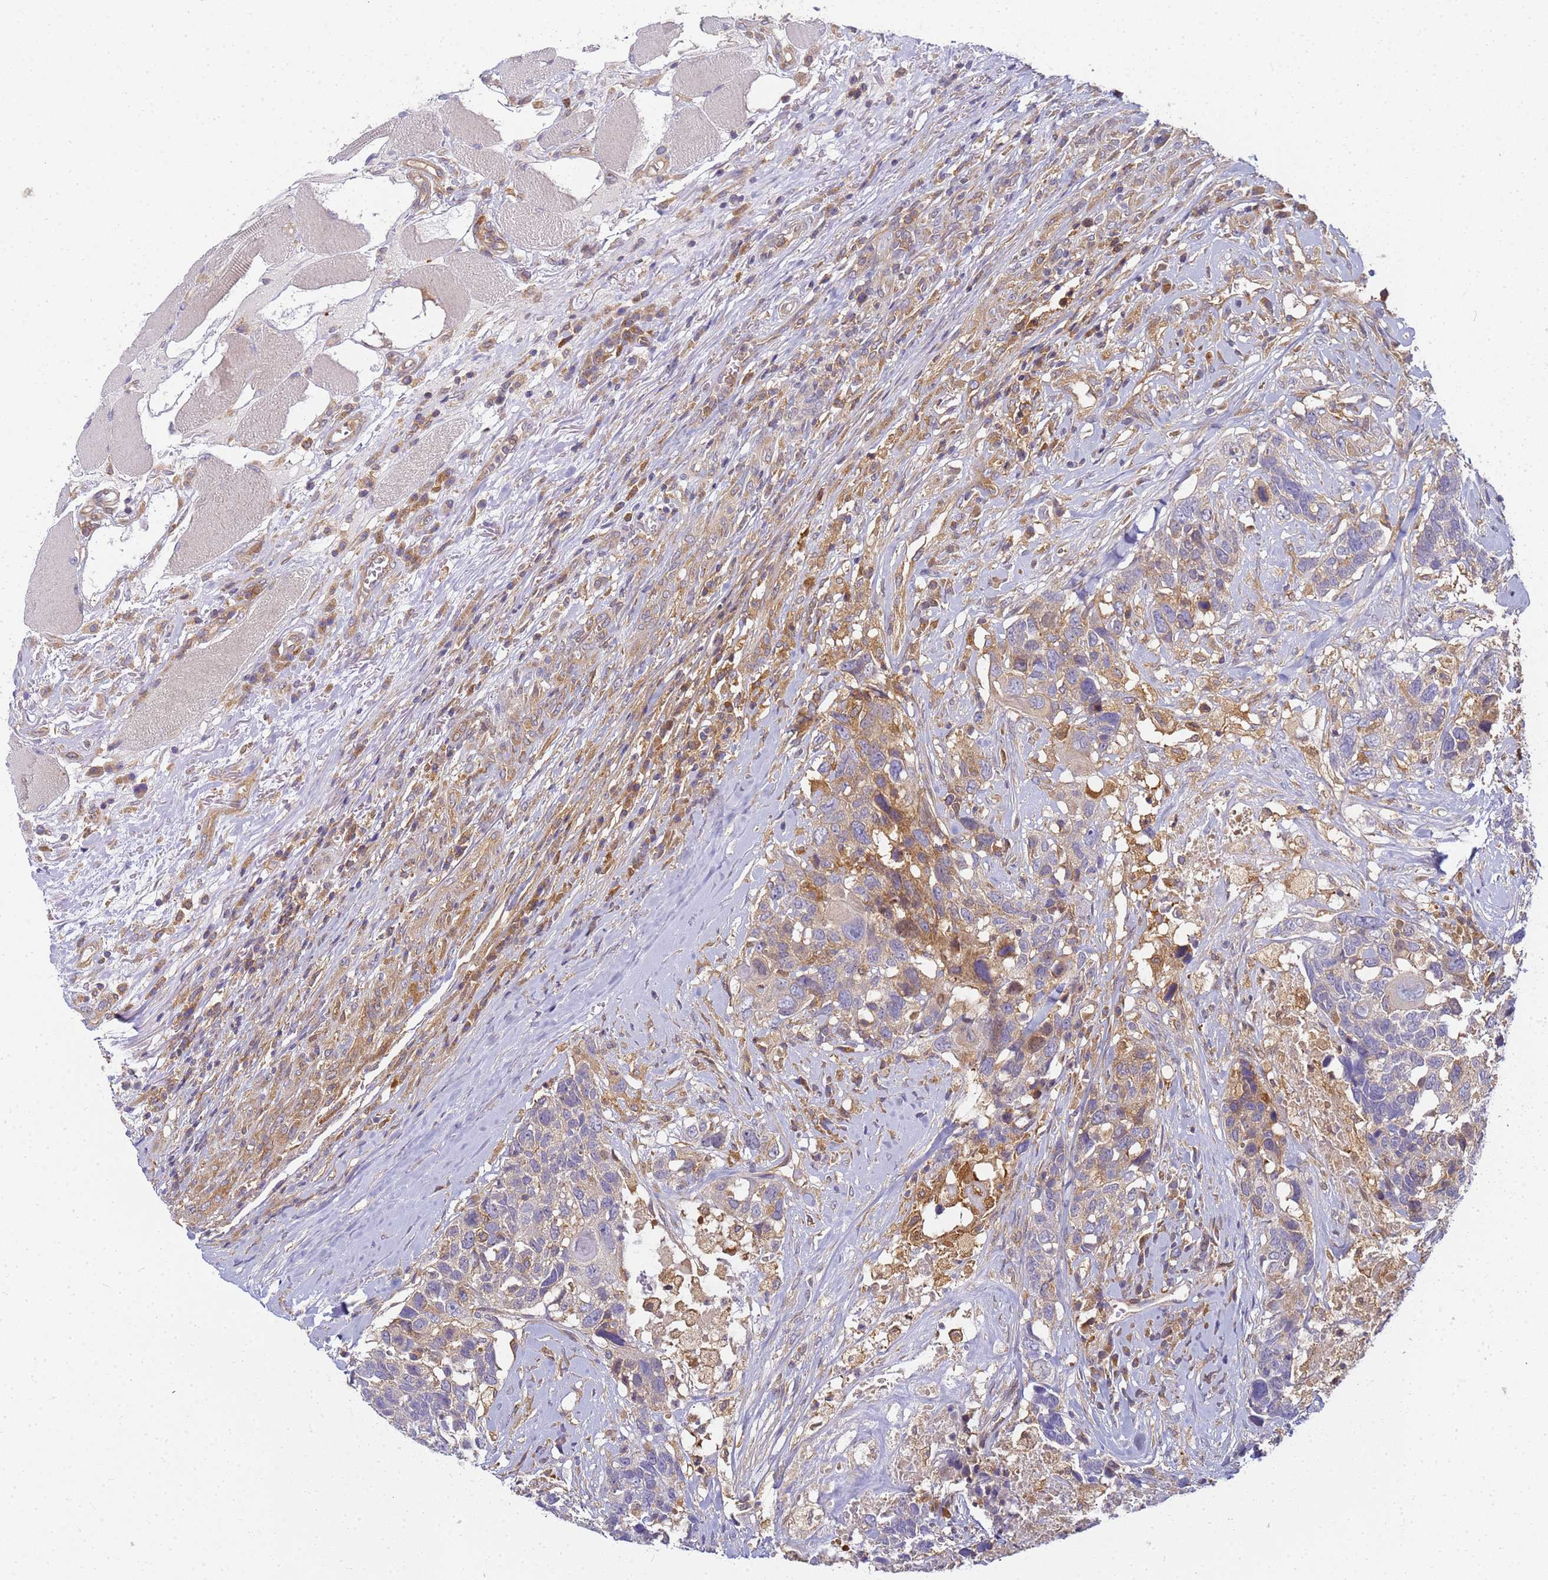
{"staining": {"intensity": "moderate", "quantity": "<25%", "location": "cytoplasmic/membranous"}, "tissue": "head and neck cancer", "cell_type": "Tumor cells", "image_type": "cancer", "snomed": [{"axis": "morphology", "description": "Squamous cell carcinoma, NOS"}, {"axis": "topography", "description": "Head-Neck"}], "caption": "Protein staining of head and neck squamous cell carcinoma tissue demonstrates moderate cytoplasmic/membranous positivity in approximately <25% of tumor cells. (DAB IHC with brightfield microscopy, high magnification).", "gene": "CHM", "patient": {"sex": "male", "age": 66}}